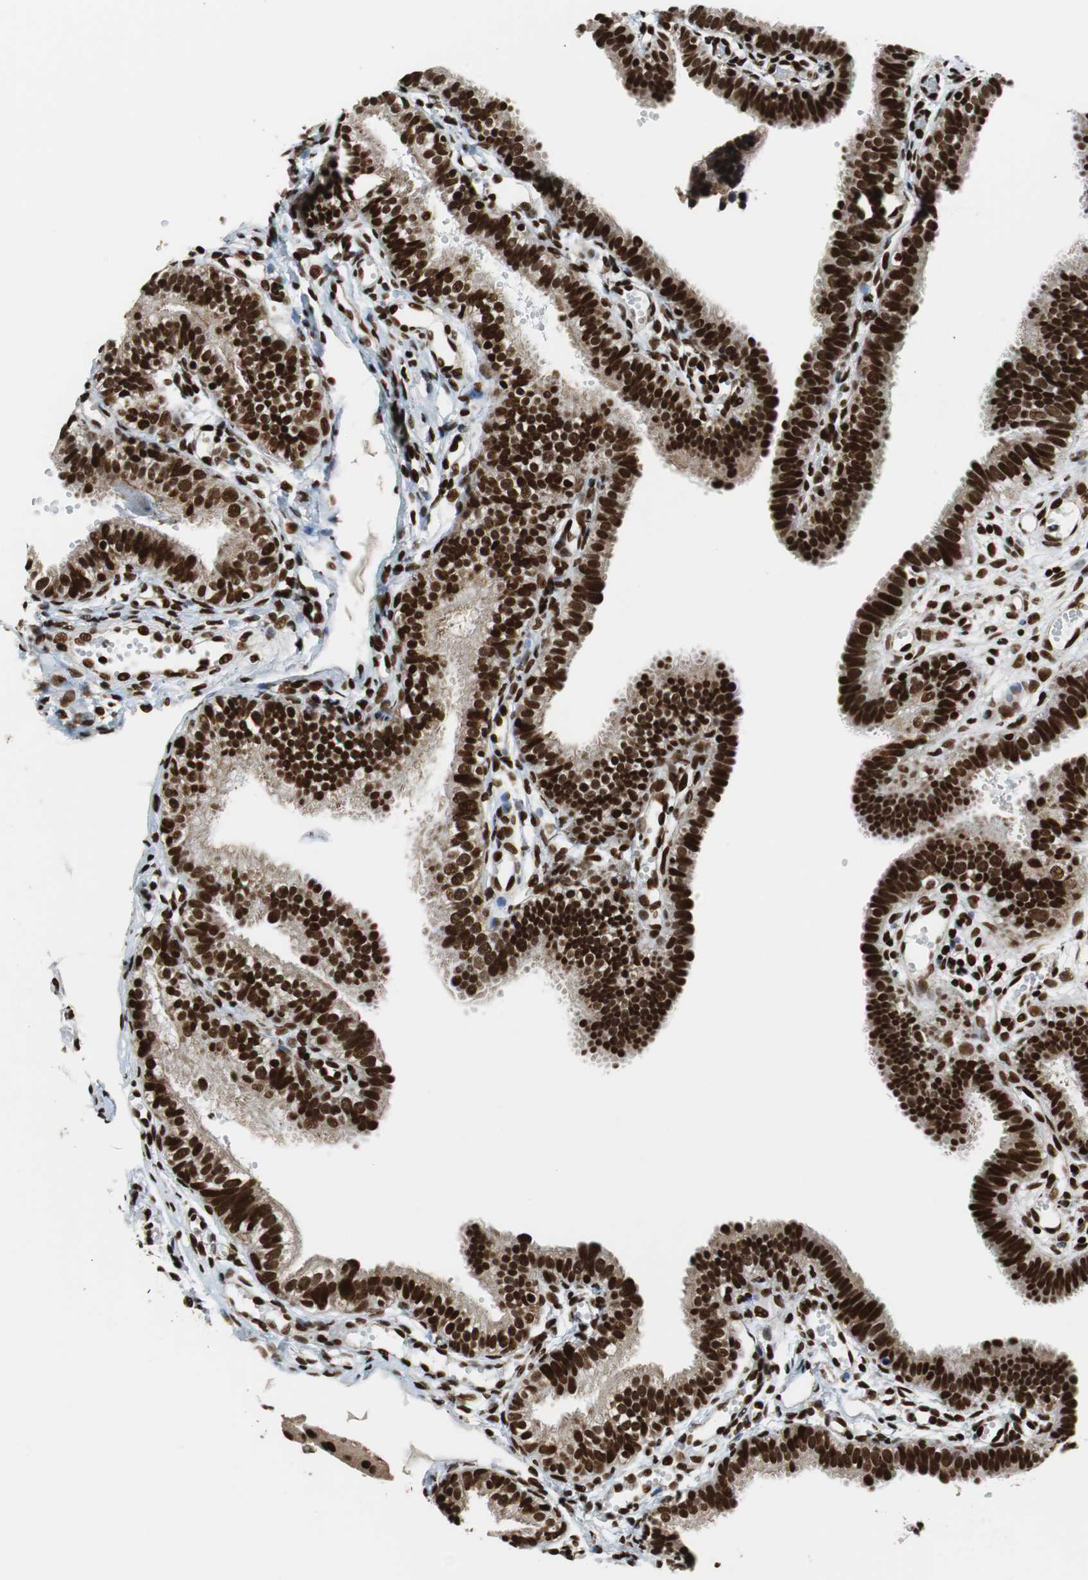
{"staining": {"intensity": "strong", "quantity": ">75%", "location": "nuclear"}, "tissue": "fallopian tube", "cell_type": "Glandular cells", "image_type": "normal", "snomed": [{"axis": "morphology", "description": "Normal tissue, NOS"}, {"axis": "topography", "description": "Fallopian tube"}, {"axis": "topography", "description": "Placenta"}], "caption": "IHC histopathology image of benign fallopian tube: human fallopian tube stained using IHC shows high levels of strong protein expression localized specifically in the nuclear of glandular cells, appearing as a nuclear brown color.", "gene": "HDAC1", "patient": {"sex": "female", "age": 34}}